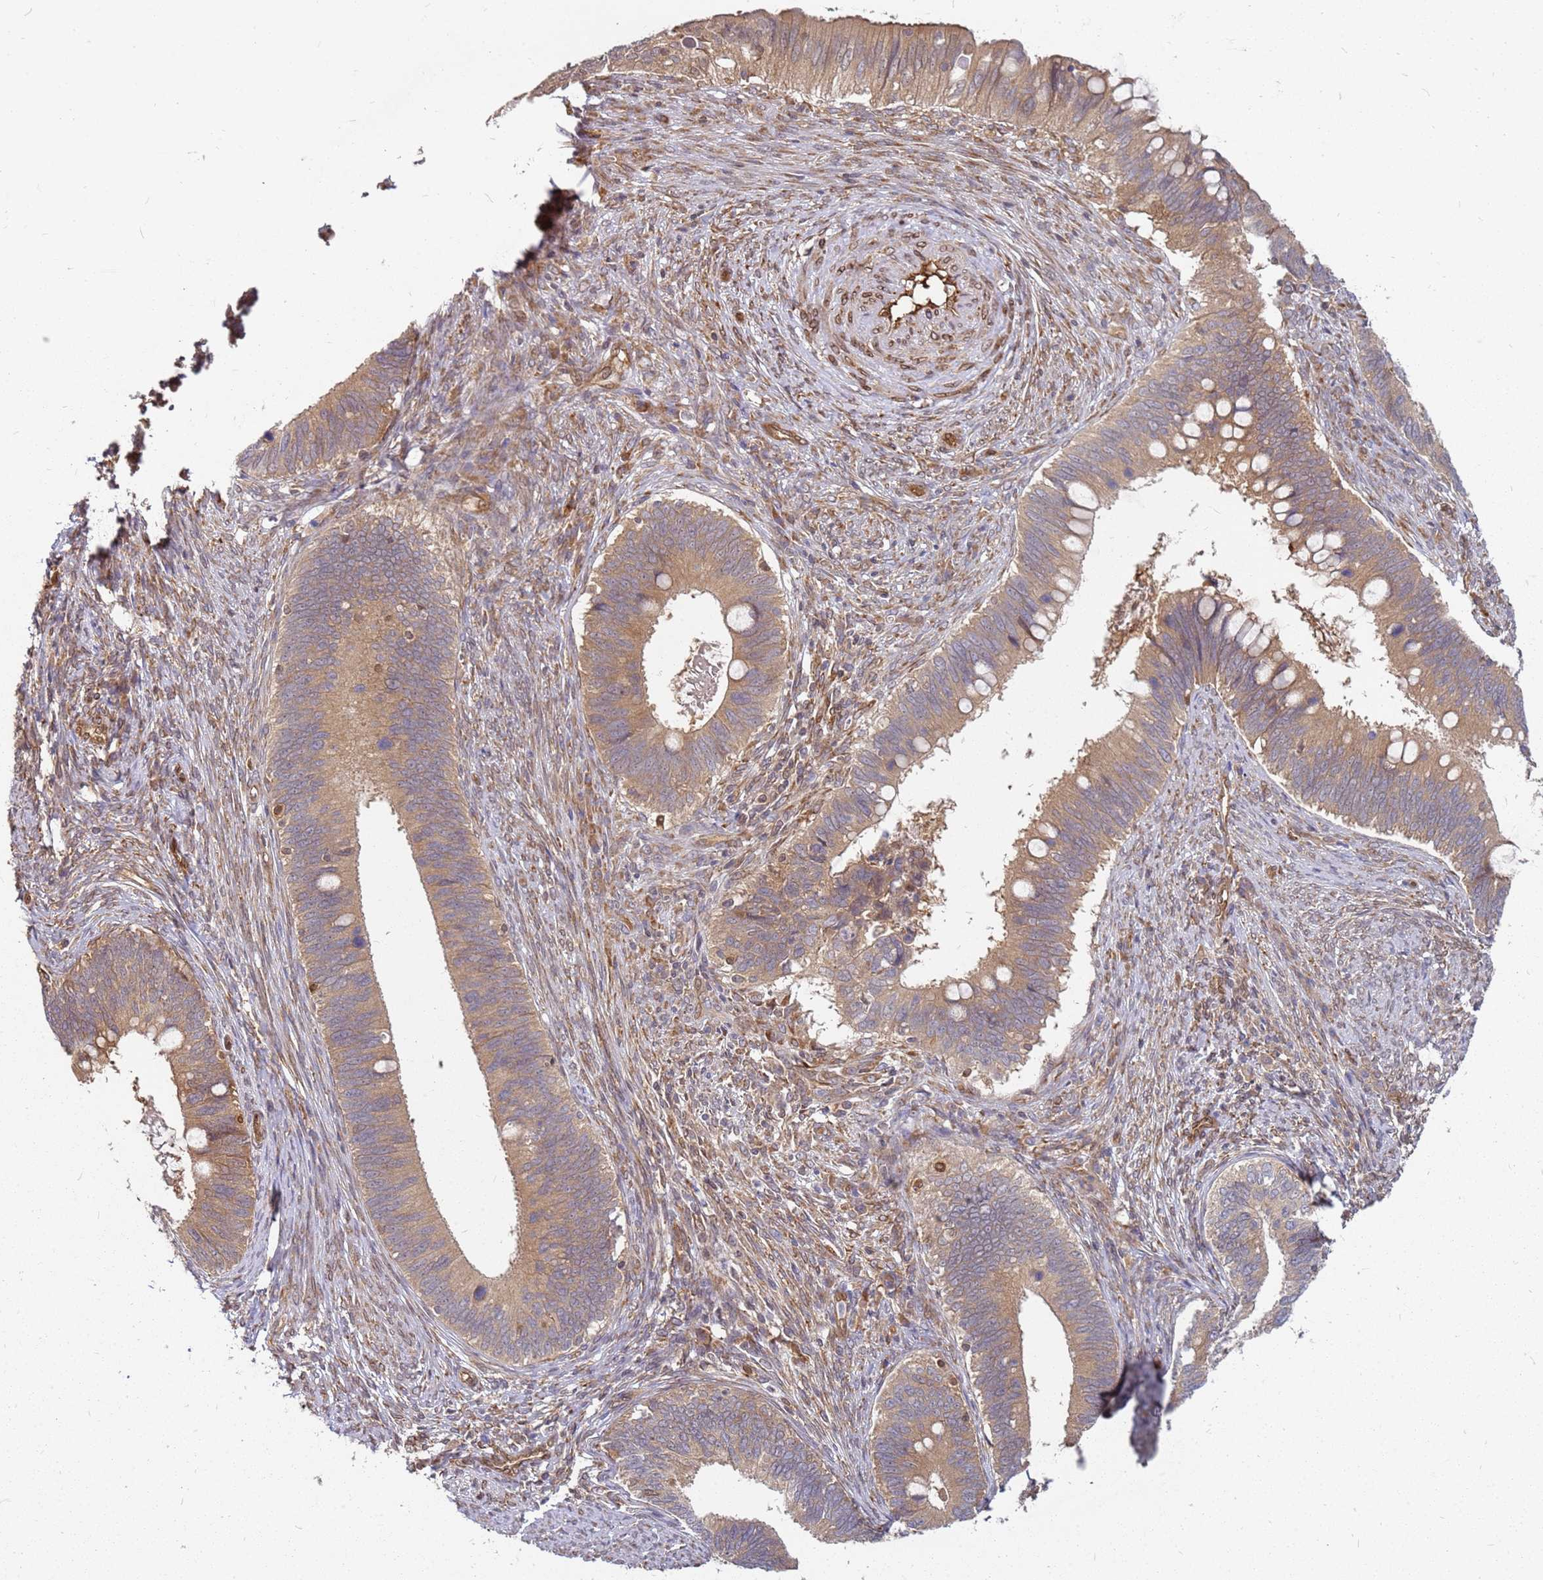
{"staining": {"intensity": "moderate", "quantity": ">75%", "location": "cytoplasmic/membranous"}, "tissue": "cervical cancer", "cell_type": "Tumor cells", "image_type": "cancer", "snomed": [{"axis": "morphology", "description": "Adenocarcinoma, NOS"}, {"axis": "topography", "description": "Cervix"}], "caption": "Tumor cells show medium levels of moderate cytoplasmic/membranous staining in approximately >75% of cells in cervical adenocarcinoma.", "gene": "NUDT14", "patient": {"sex": "female", "age": 42}}